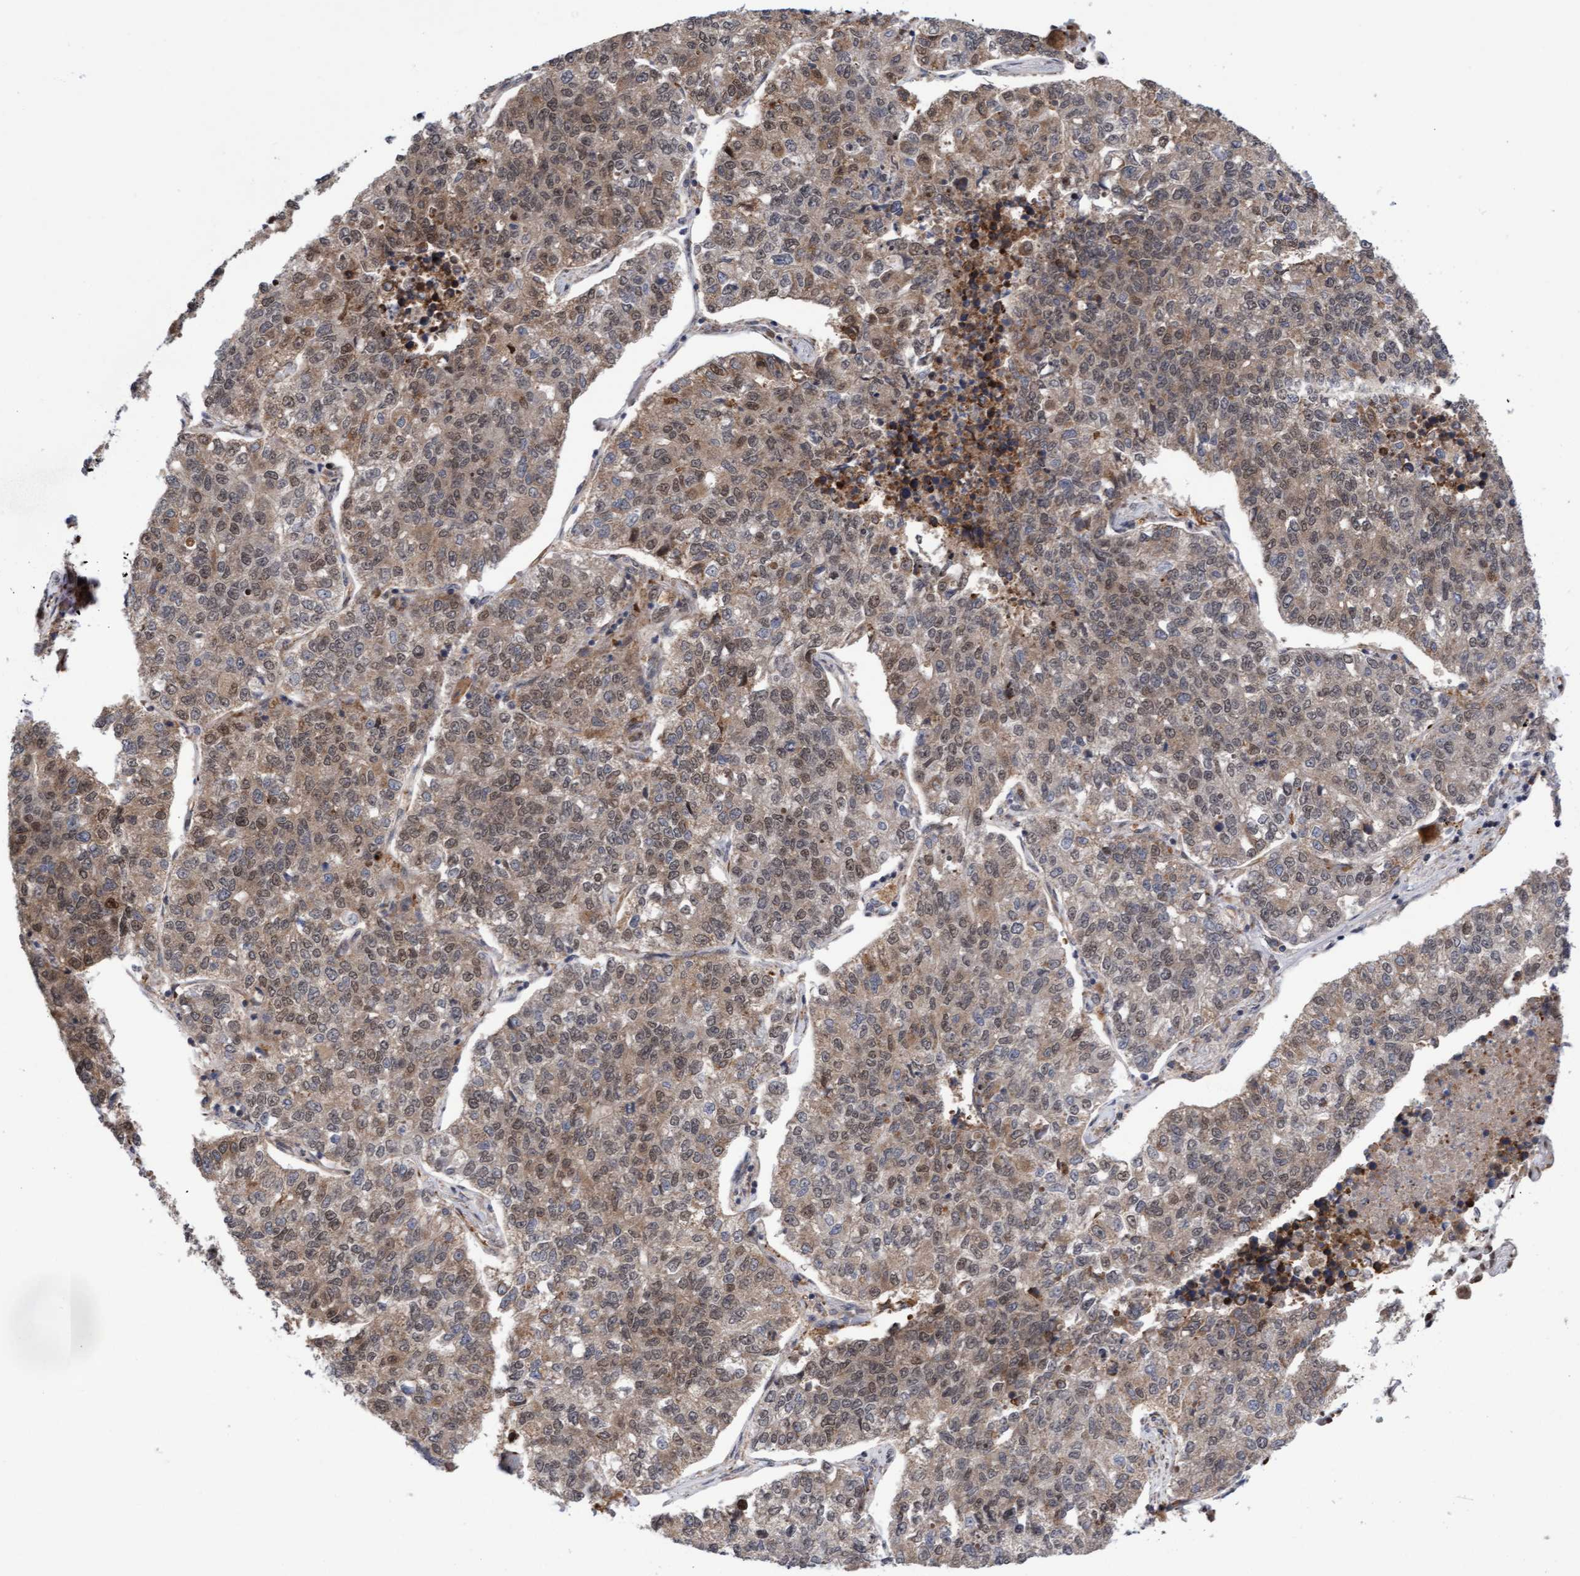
{"staining": {"intensity": "moderate", "quantity": "25%-75%", "location": "cytoplasmic/membranous,nuclear"}, "tissue": "lung cancer", "cell_type": "Tumor cells", "image_type": "cancer", "snomed": [{"axis": "morphology", "description": "Adenocarcinoma, NOS"}, {"axis": "topography", "description": "Lung"}], "caption": "Moderate cytoplasmic/membranous and nuclear expression is present in approximately 25%-75% of tumor cells in lung cancer (adenocarcinoma).", "gene": "TANC2", "patient": {"sex": "male", "age": 49}}